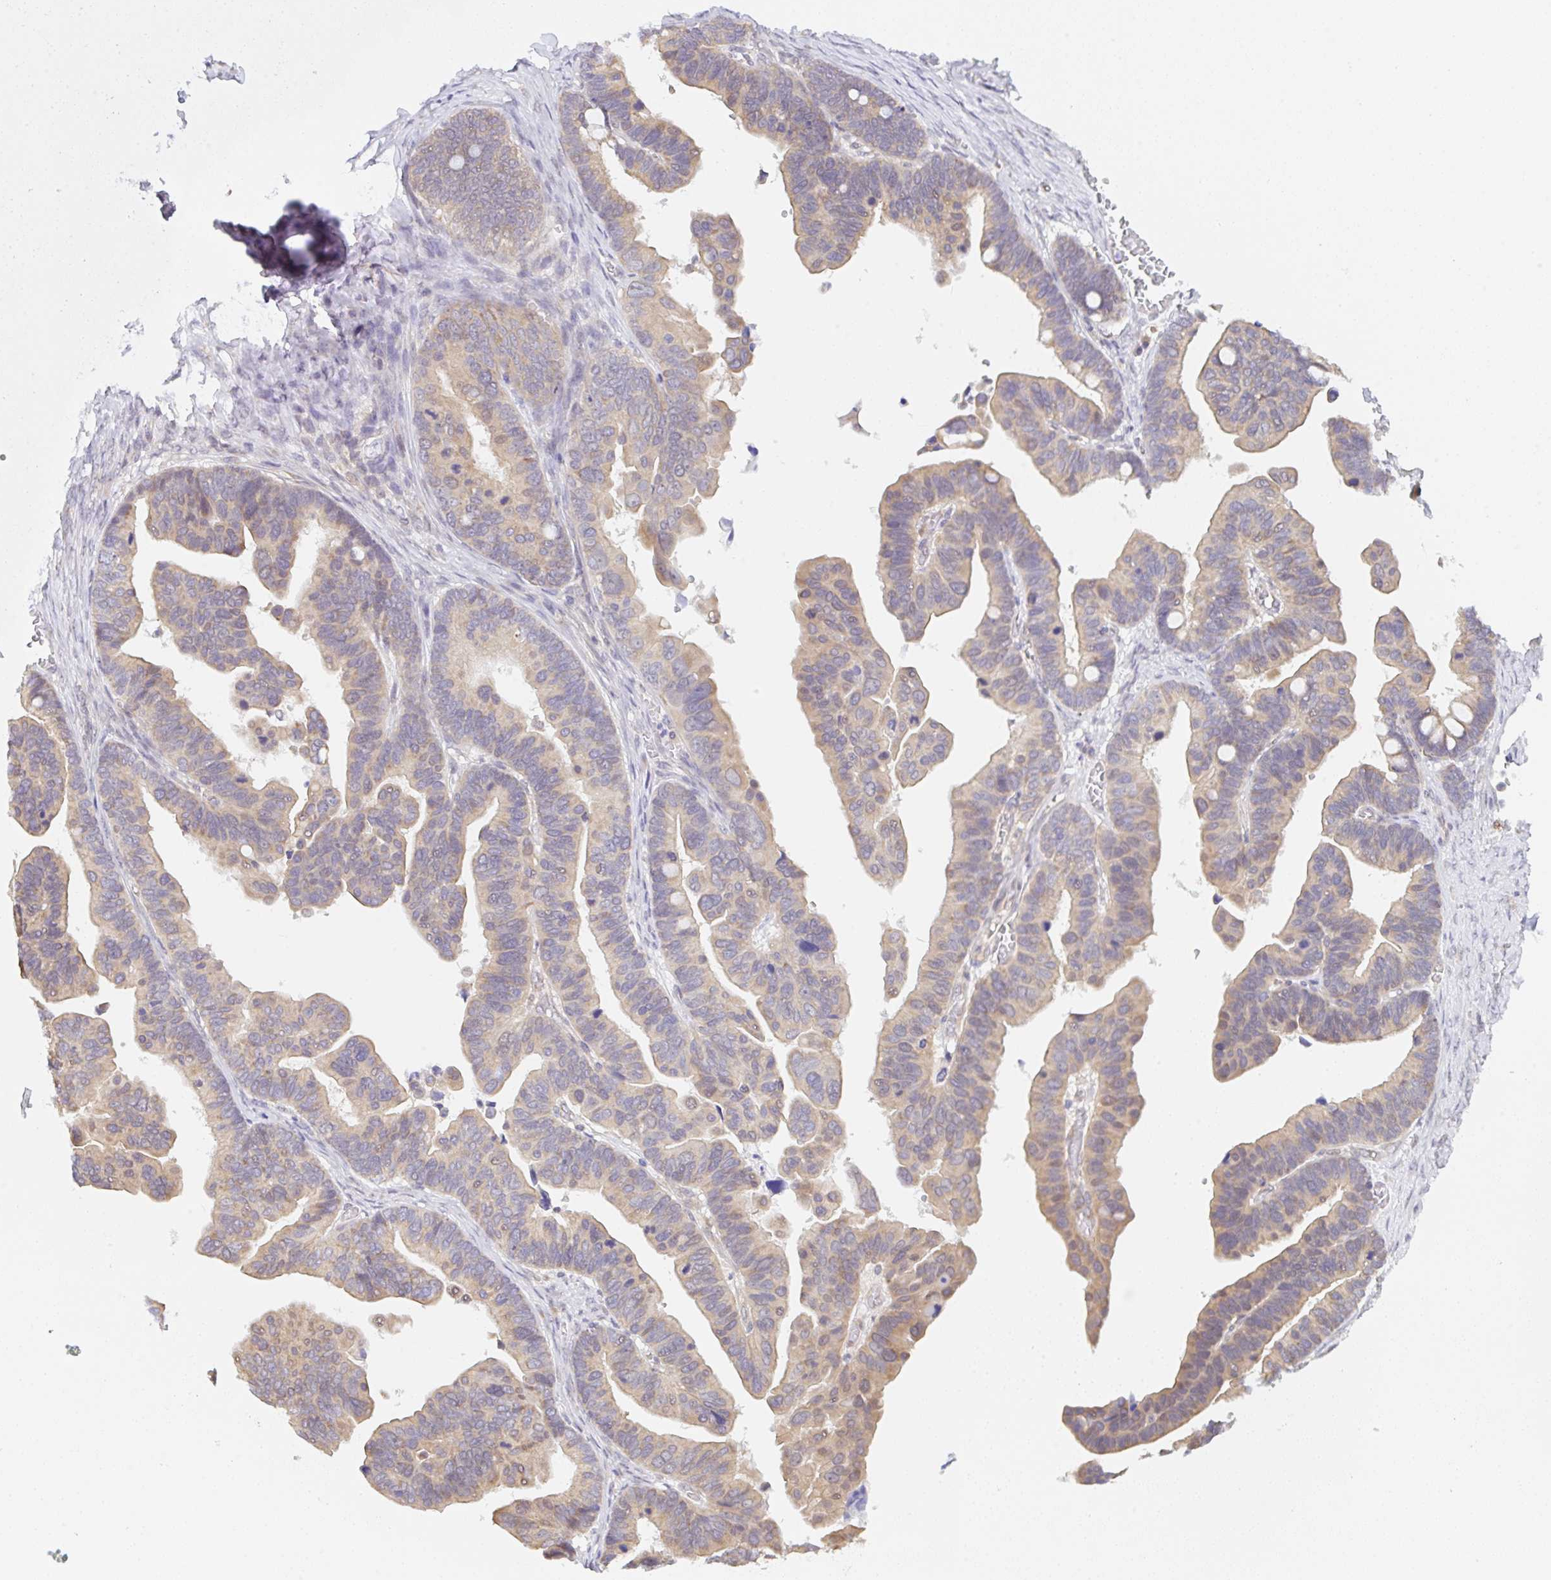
{"staining": {"intensity": "weak", "quantity": ">75%", "location": "cytoplasmic/membranous"}, "tissue": "ovarian cancer", "cell_type": "Tumor cells", "image_type": "cancer", "snomed": [{"axis": "morphology", "description": "Cystadenocarcinoma, serous, NOS"}, {"axis": "topography", "description": "Ovary"}], "caption": "This is an image of immunohistochemistry staining of ovarian cancer (serous cystadenocarcinoma), which shows weak positivity in the cytoplasmic/membranous of tumor cells.", "gene": "TBPL2", "patient": {"sex": "female", "age": 56}}